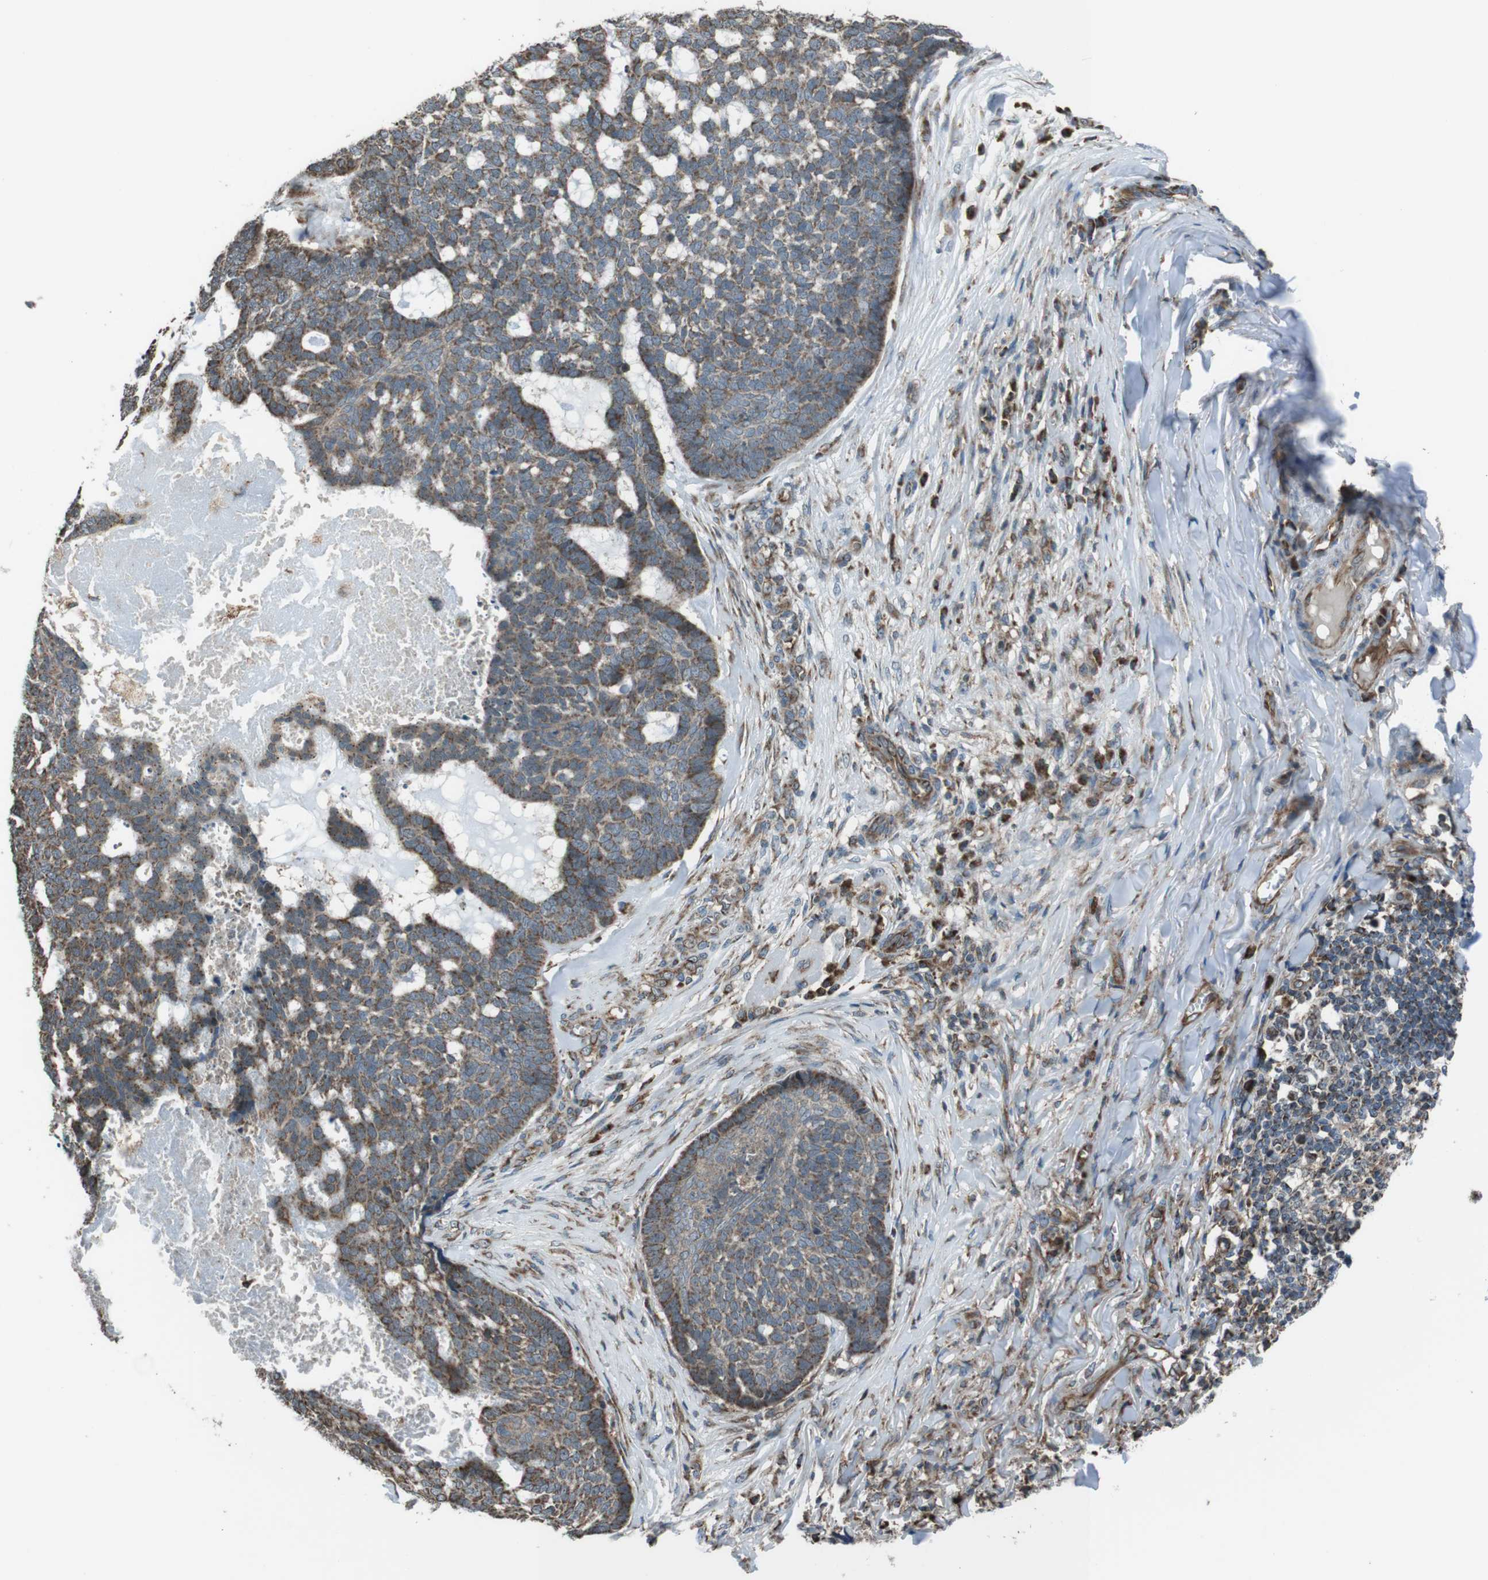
{"staining": {"intensity": "moderate", "quantity": ">75%", "location": "cytoplasmic/membranous"}, "tissue": "skin cancer", "cell_type": "Tumor cells", "image_type": "cancer", "snomed": [{"axis": "morphology", "description": "Basal cell carcinoma"}, {"axis": "topography", "description": "Skin"}], "caption": "Basal cell carcinoma (skin) stained with a brown dye displays moderate cytoplasmic/membranous positive staining in about >75% of tumor cells.", "gene": "GIMAP8", "patient": {"sex": "male", "age": 84}}